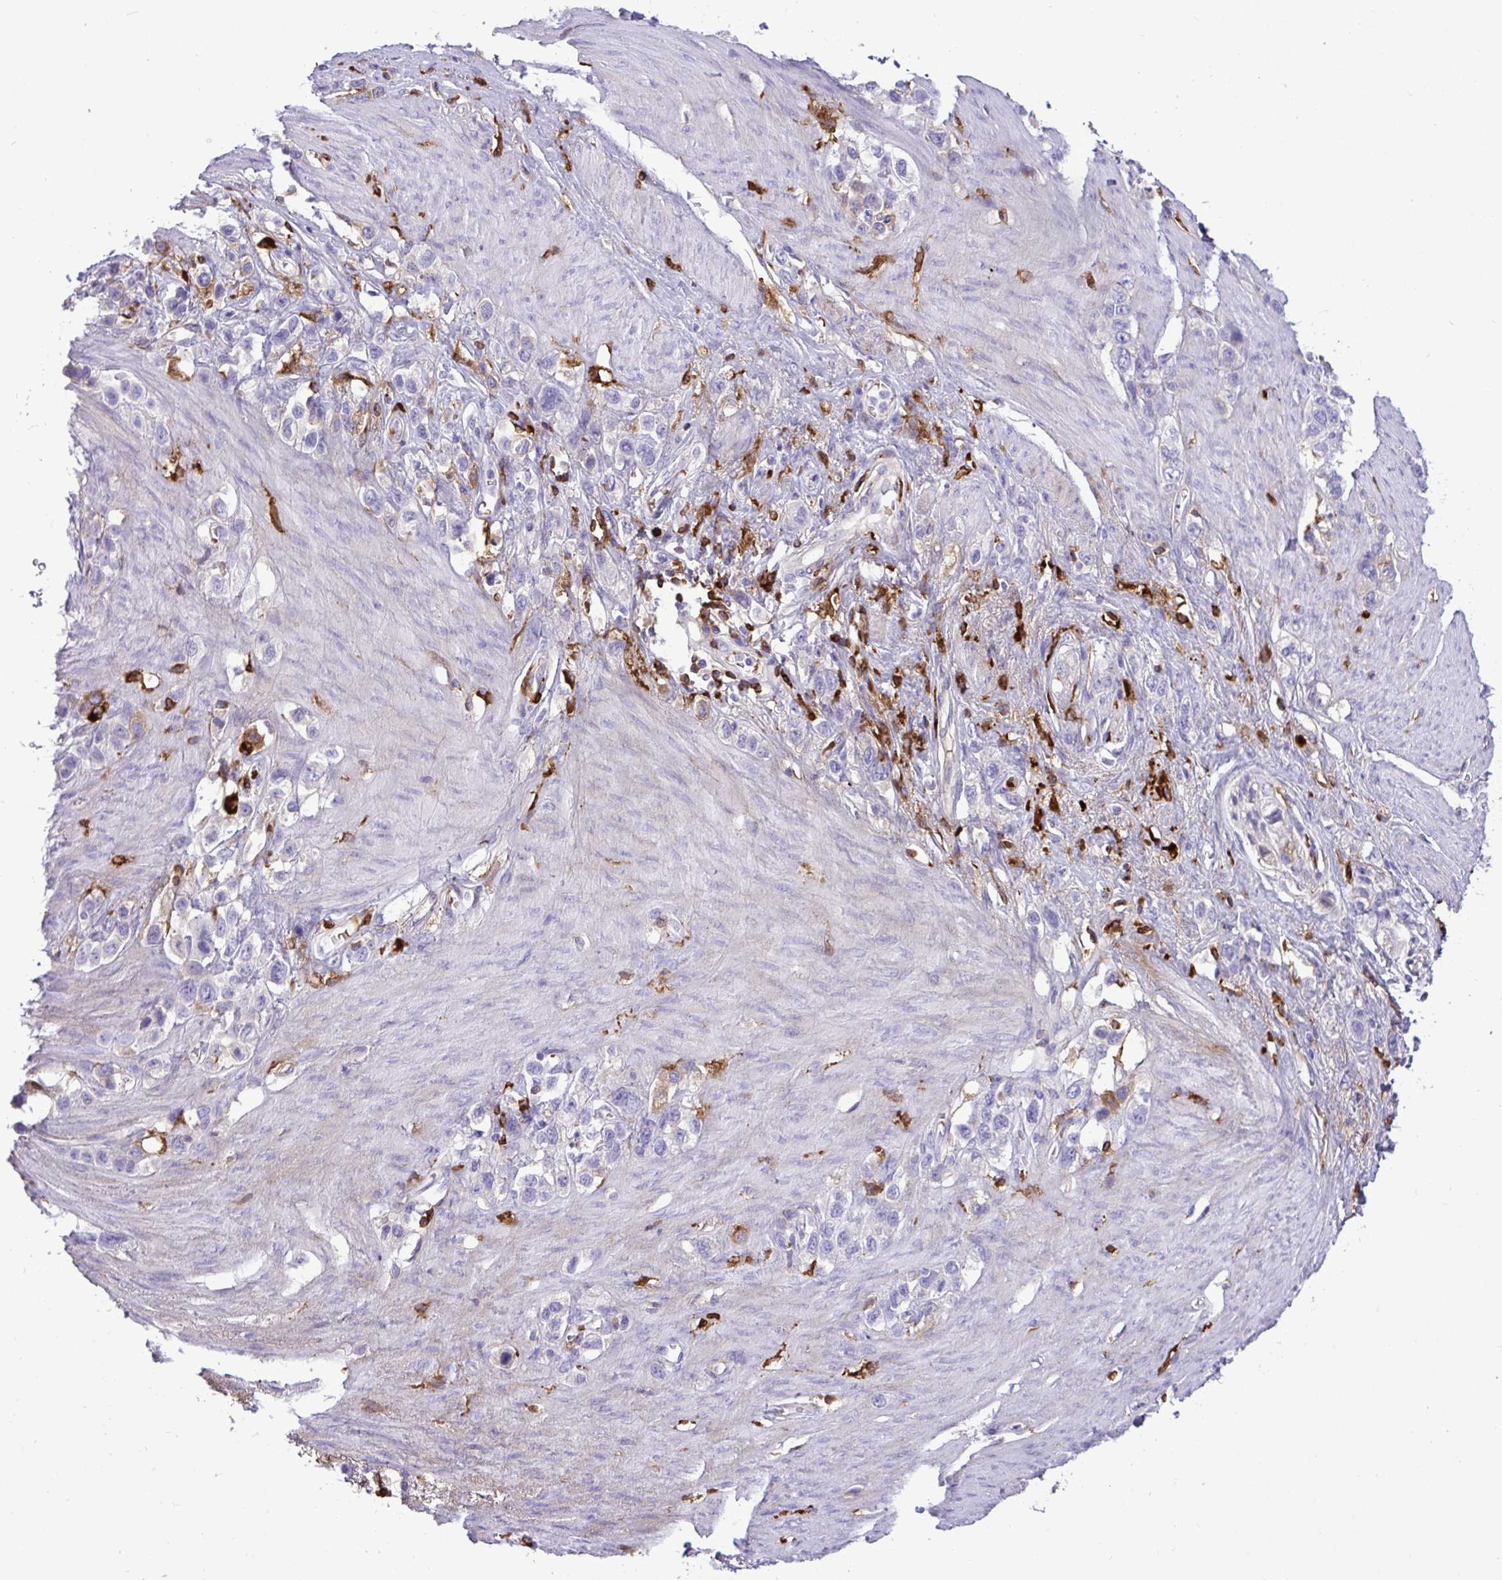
{"staining": {"intensity": "negative", "quantity": "none", "location": "none"}, "tissue": "stomach cancer", "cell_type": "Tumor cells", "image_type": "cancer", "snomed": [{"axis": "morphology", "description": "Adenocarcinoma, NOS"}, {"axis": "topography", "description": "Stomach"}], "caption": "Tumor cells show no significant expression in adenocarcinoma (stomach).", "gene": "F2", "patient": {"sex": "female", "age": 65}}